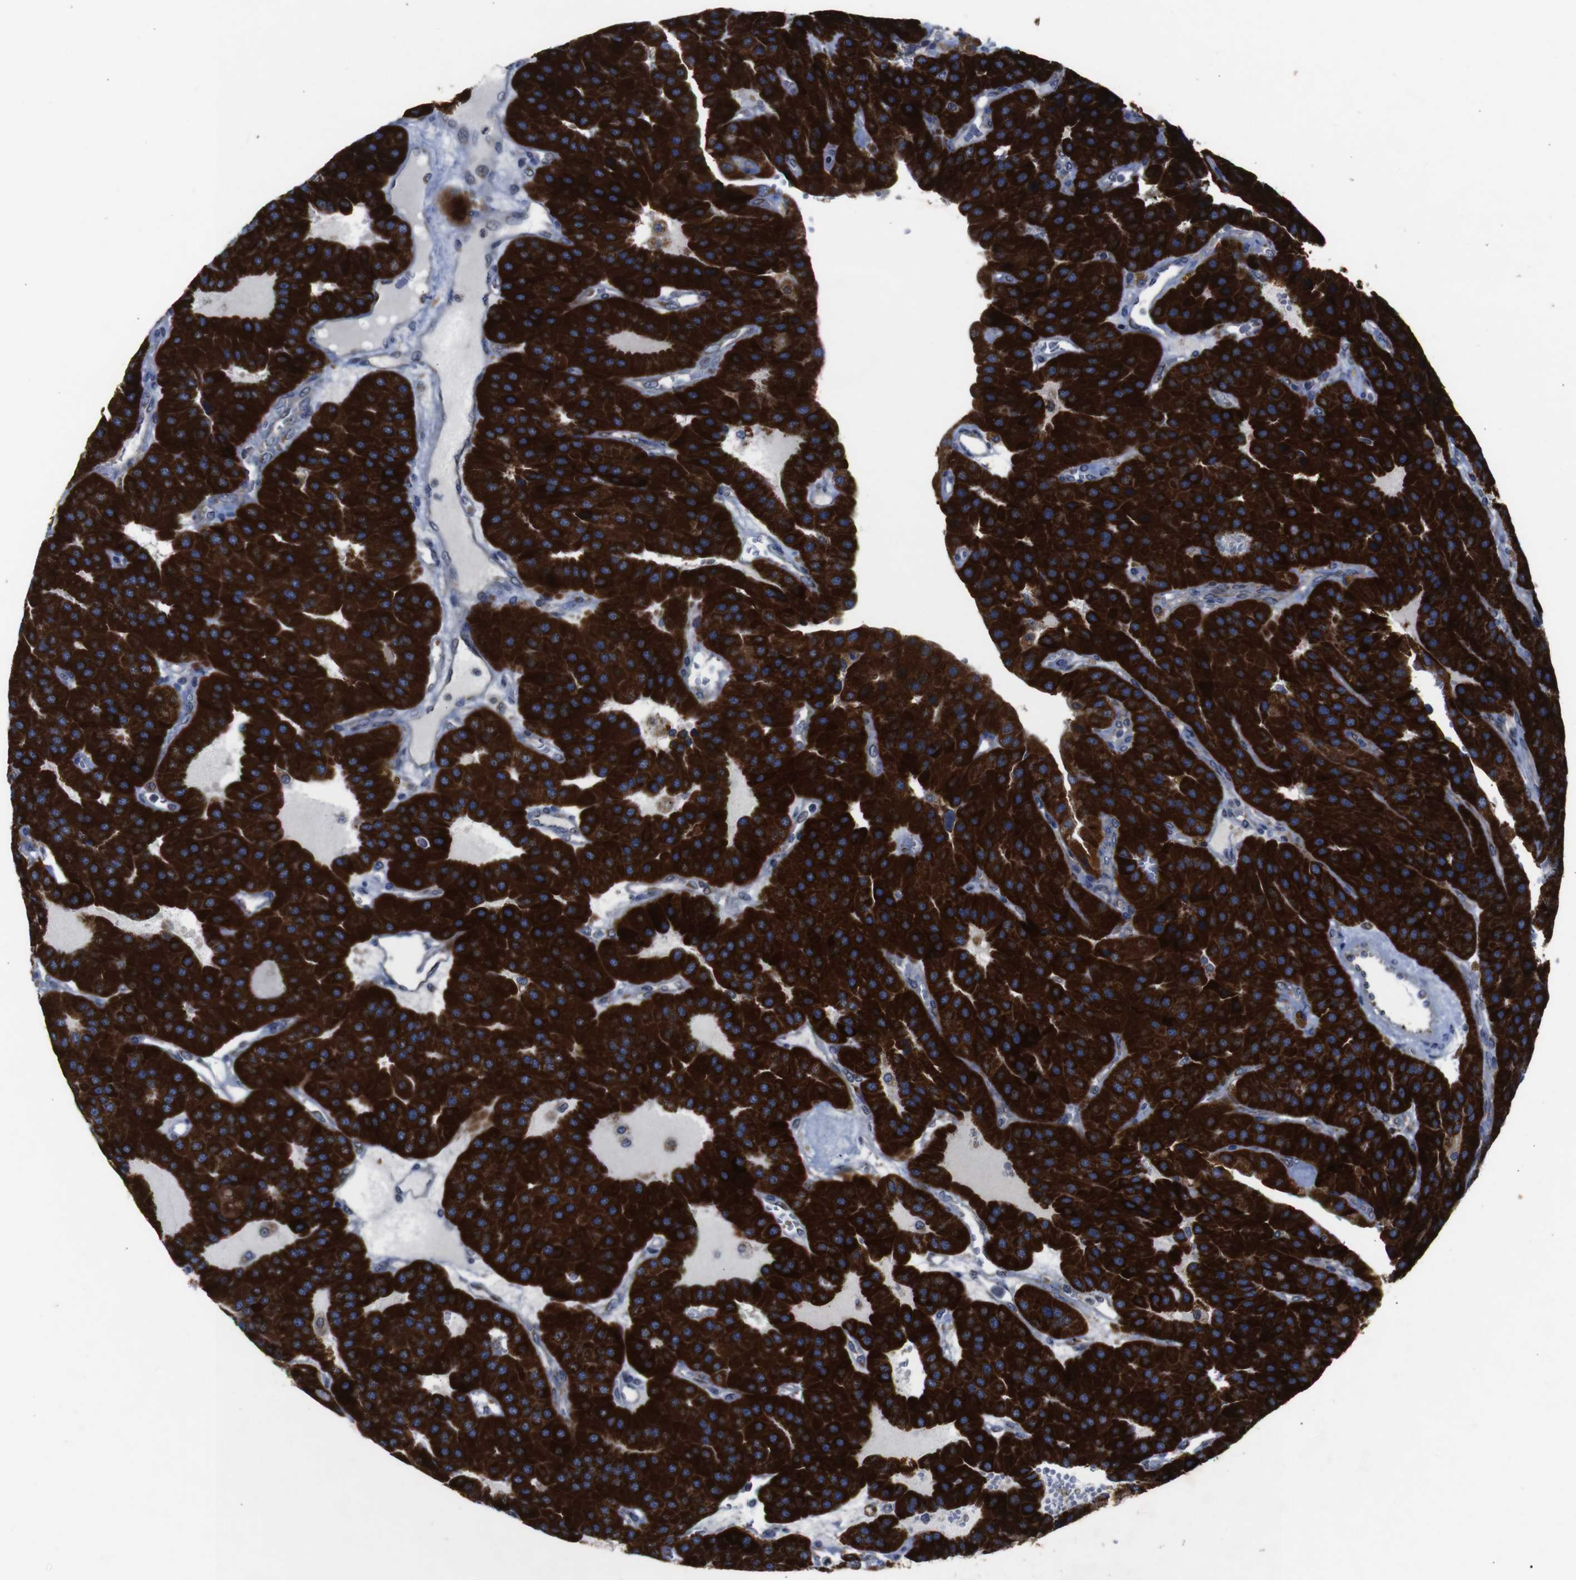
{"staining": {"intensity": "strong", "quantity": "25%-75%", "location": "cytoplasmic/membranous"}, "tissue": "parathyroid gland", "cell_type": "Glandular cells", "image_type": "normal", "snomed": [{"axis": "morphology", "description": "Normal tissue, NOS"}, {"axis": "morphology", "description": "Adenoma, NOS"}, {"axis": "topography", "description": "Parathyroid gland"}], "caption": "High-power microscopy captured an immunohistochemistry (IHC) photomicrograph of benign parathyroid gland, revealing strong cytoplasmic/membranous staining in approximately 25%-75% of glandular cells.", "gene": "CHST10", "patient": {"sex": "female", "age": 86}}